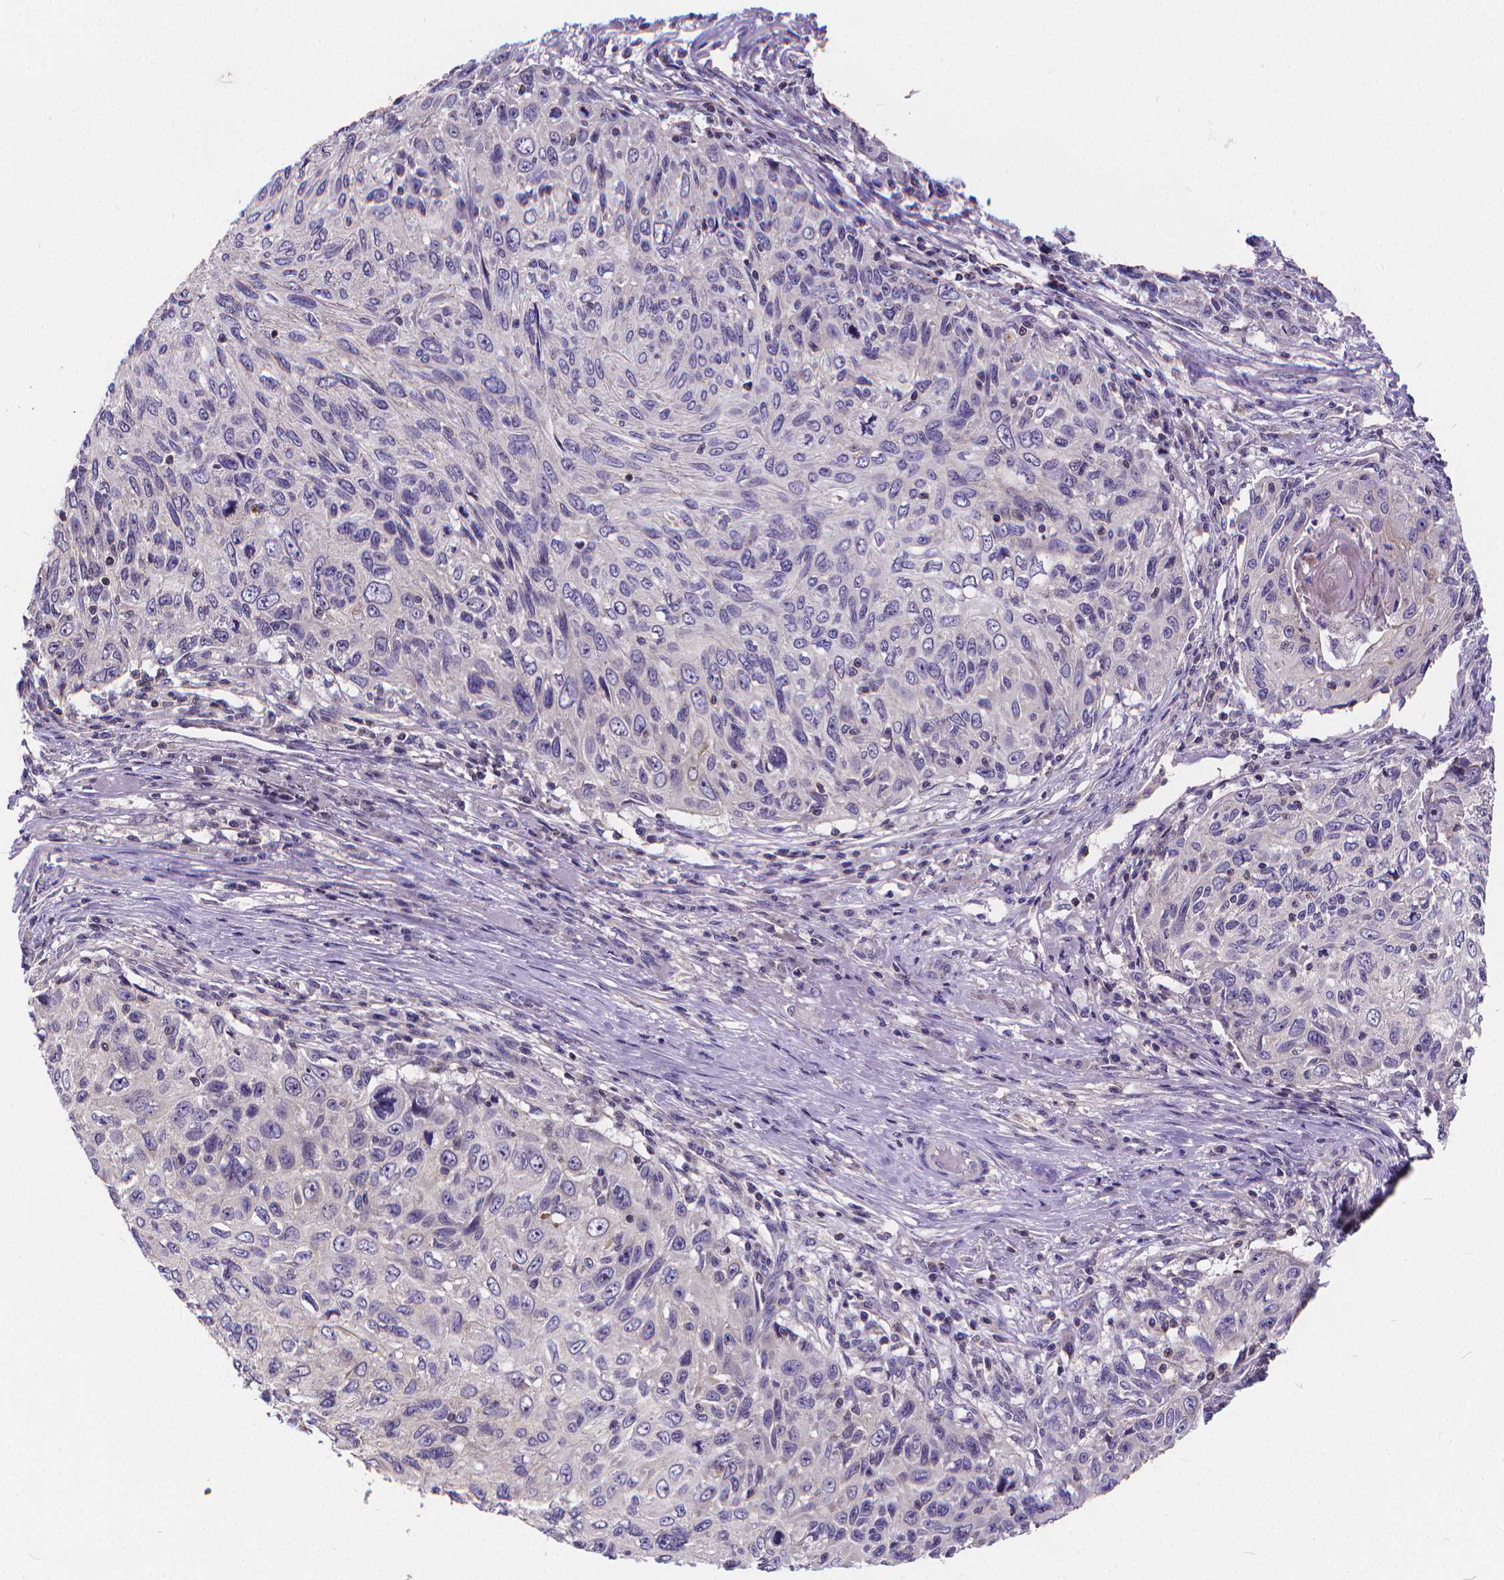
{"staining": {"intensity": "negative", "quantity": "none", "location": "none"}, "tissue": "skin cancer", "cell_type": "Tumor cells", "image_type": "cancer", "snomed": [{"axis": "morphology", "description": "Squamous cell carcinoma, NOS"}, {"axis": "topography", "description": "Skin"}], "caption": "A high-resolution photomicrograph shows IHC staining of squamous cell carcinoma (skin), which exhibits no significant positivity in tumor cells.", "gene": "GLRB", "patient": {"sex": "male", "age": 92}}